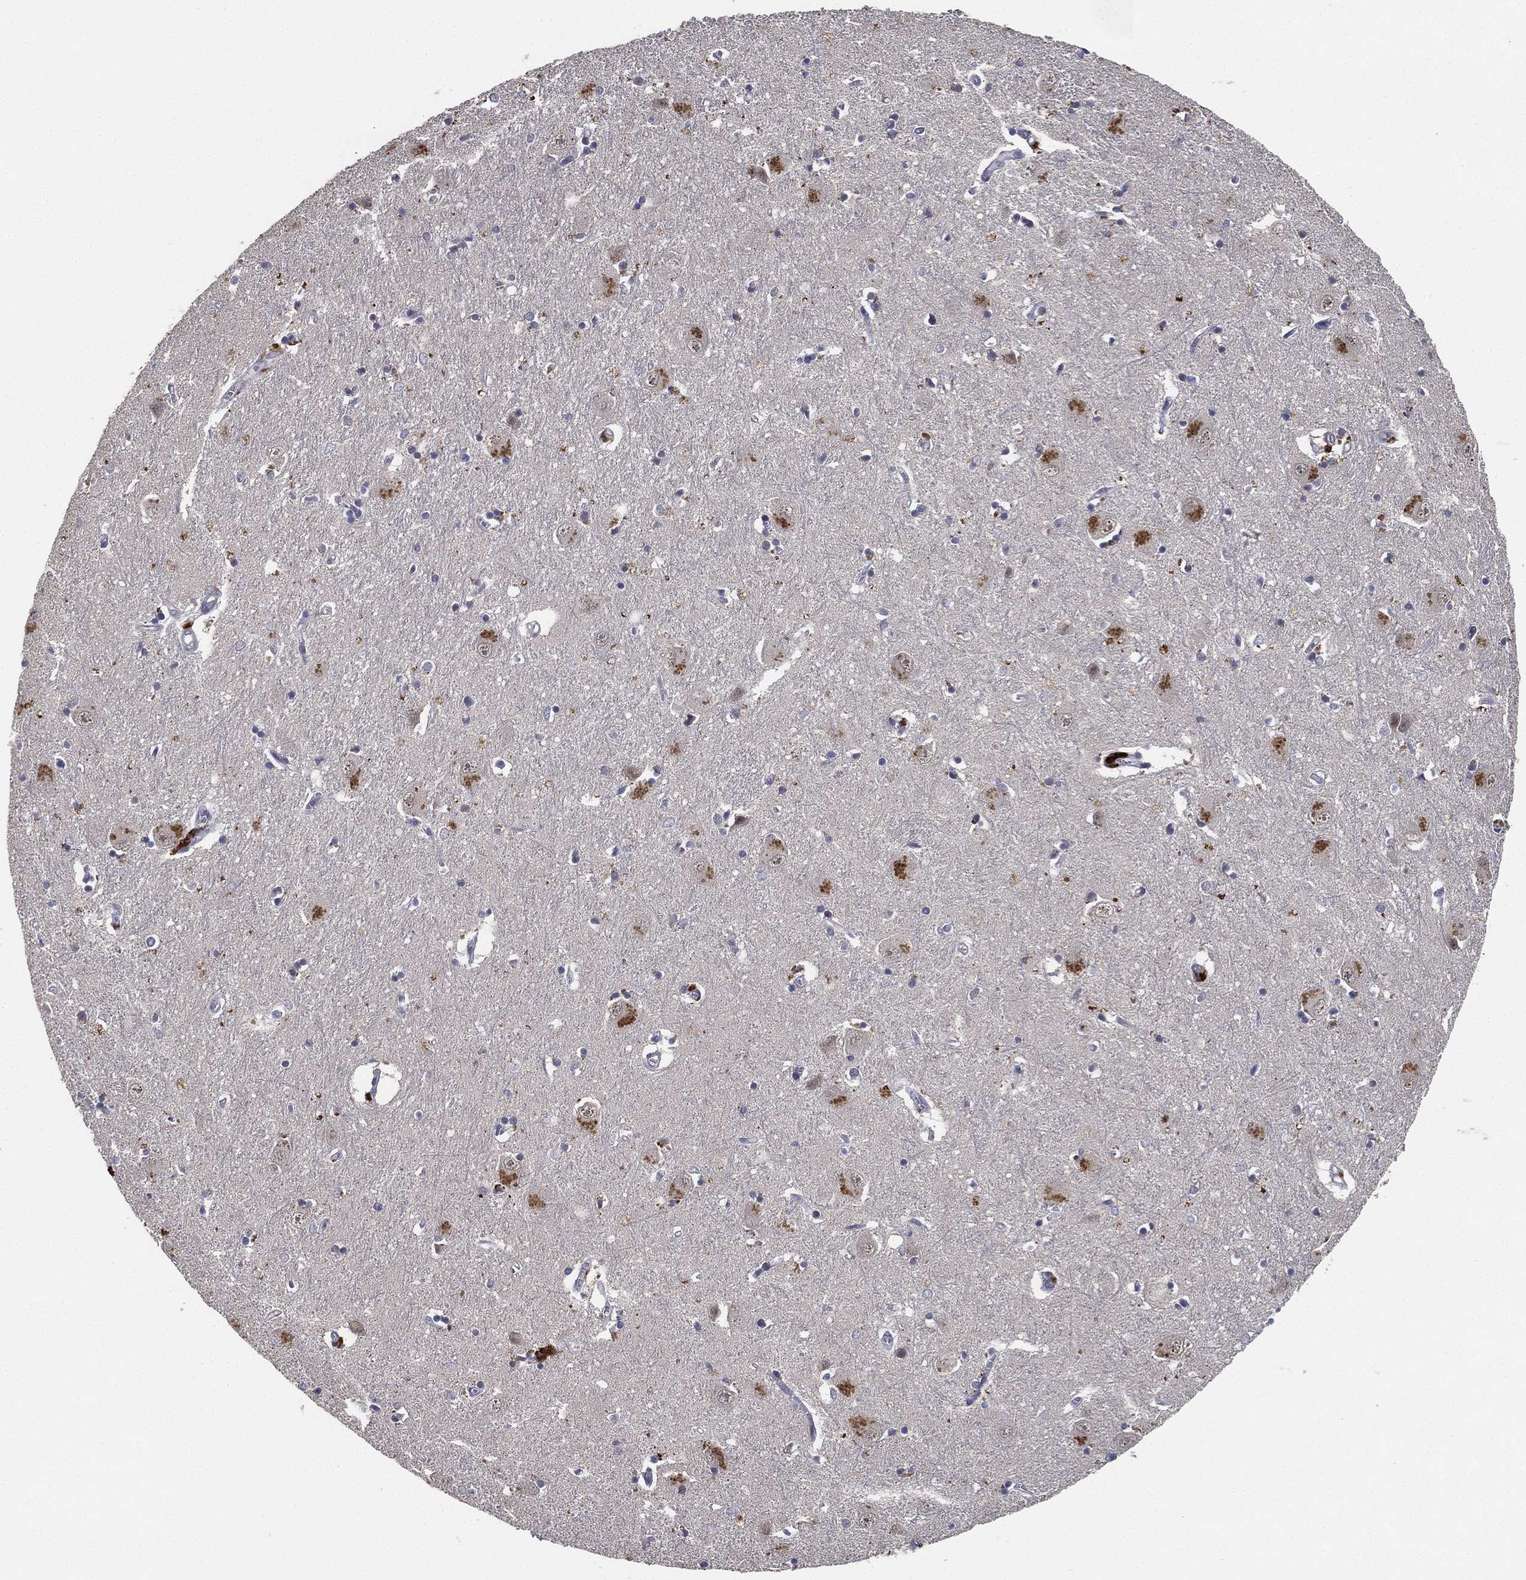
{"staining": {"intensity": "negative", "quantity": "none", "location": "none"}, "tissue": "caudate", "cell_type": "Glial cells", "image_type": "normal", "snomed": [{"axis": "morphology", "description": "Normal tissue, NOS"}, {"axis": "topography", "description": "Lateral ventricle wall"}], "caption": "Human caudate stained for a protein using IHC exhibits no staining in glial cells.", "gene": "CFAP251", "patient": {"sex": "male", "age": 54}}